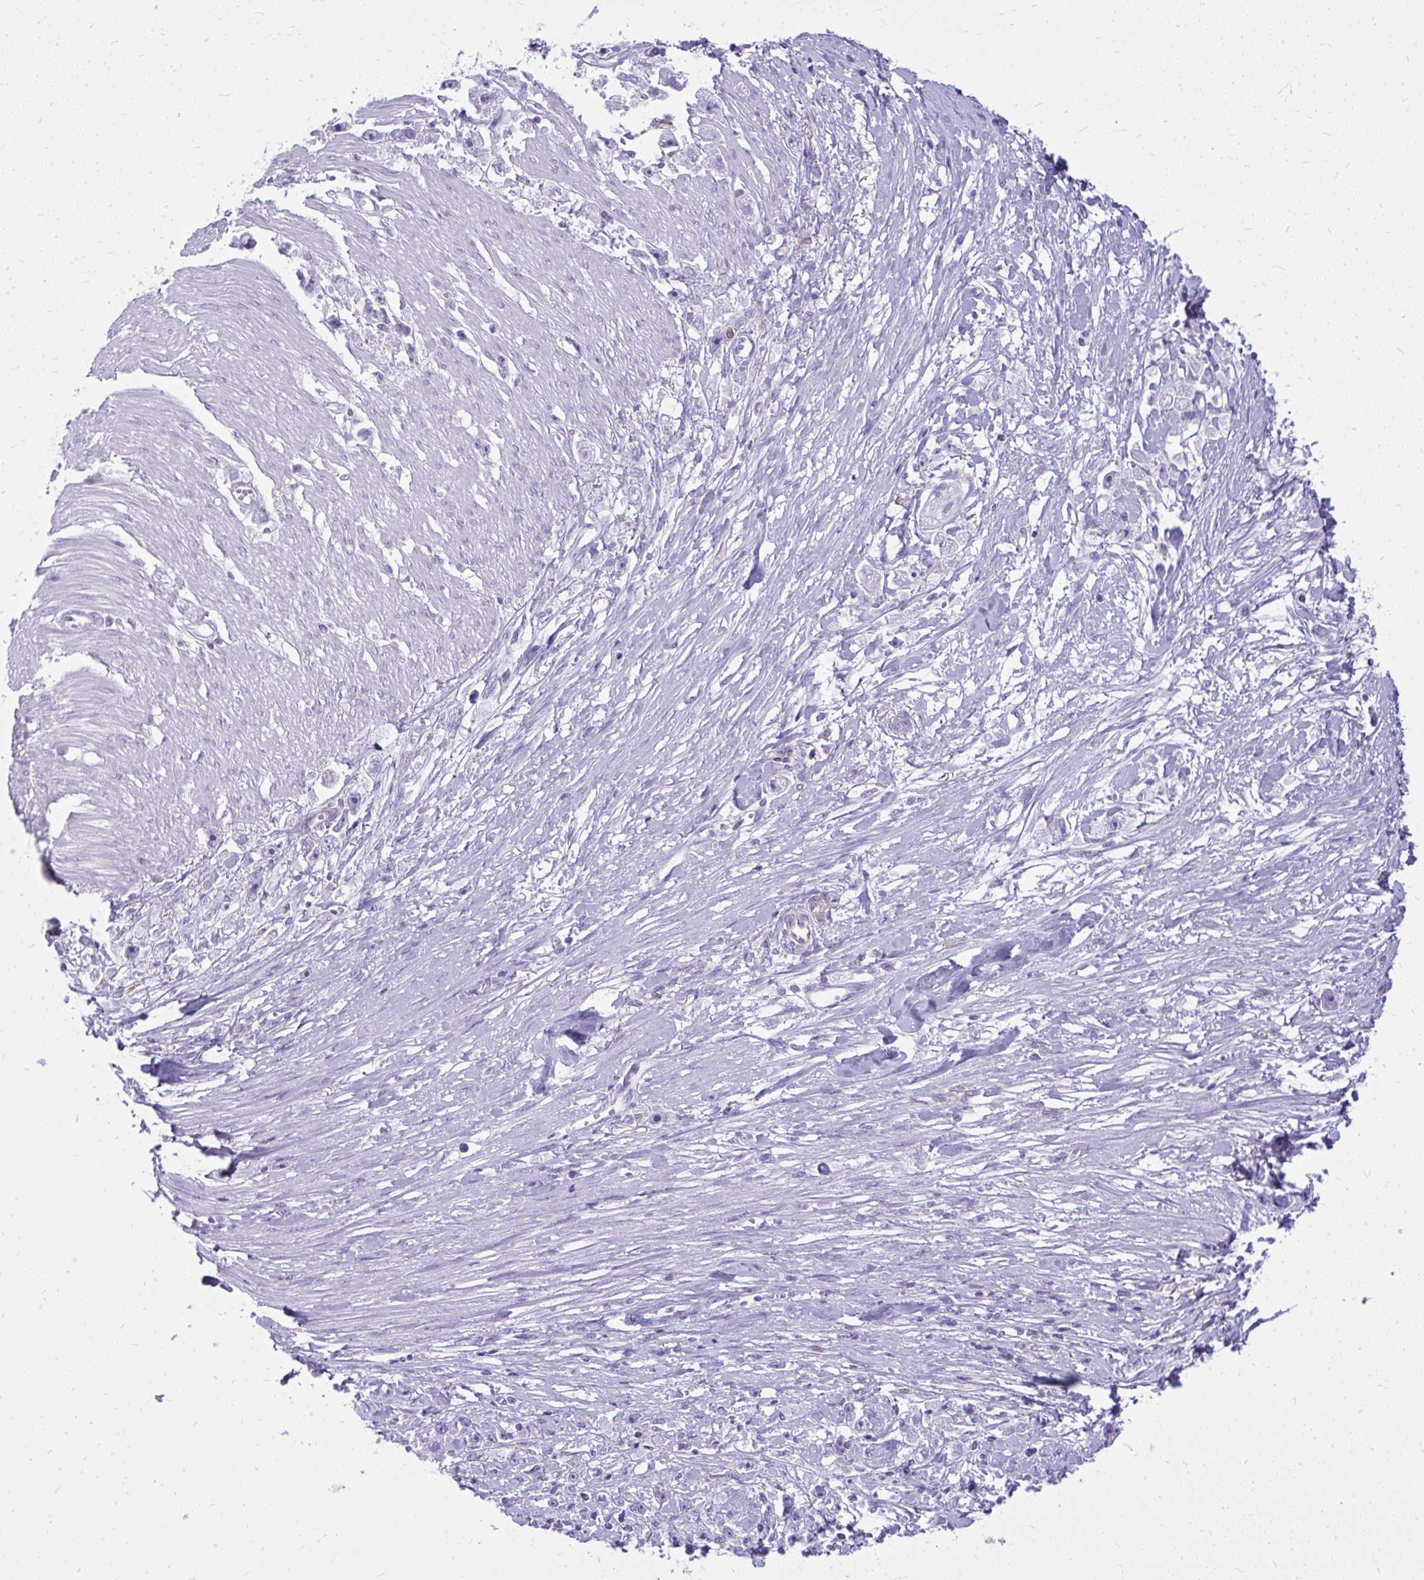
{"staining": {"intensity": "negative", "quantity": "none", "location": "none"}, "tissue": "stomach cancer", "cell_type": "Tumor cells", "image_type": "cancer", "snomed": [{"axis": "morphology", "description": "Adenocarcinoma, NOS"}, {"axis": "topography", "description": "Stomach"}], "caption": "DAB (3,3'-diaminobenzidine) immunohistochemical staining of stomach cancer (adenocarcinoma) exhibits no significant expression in tumor cells.", "gene": "GPRIN3", "patient": {"sex": "female", "age": 59}}